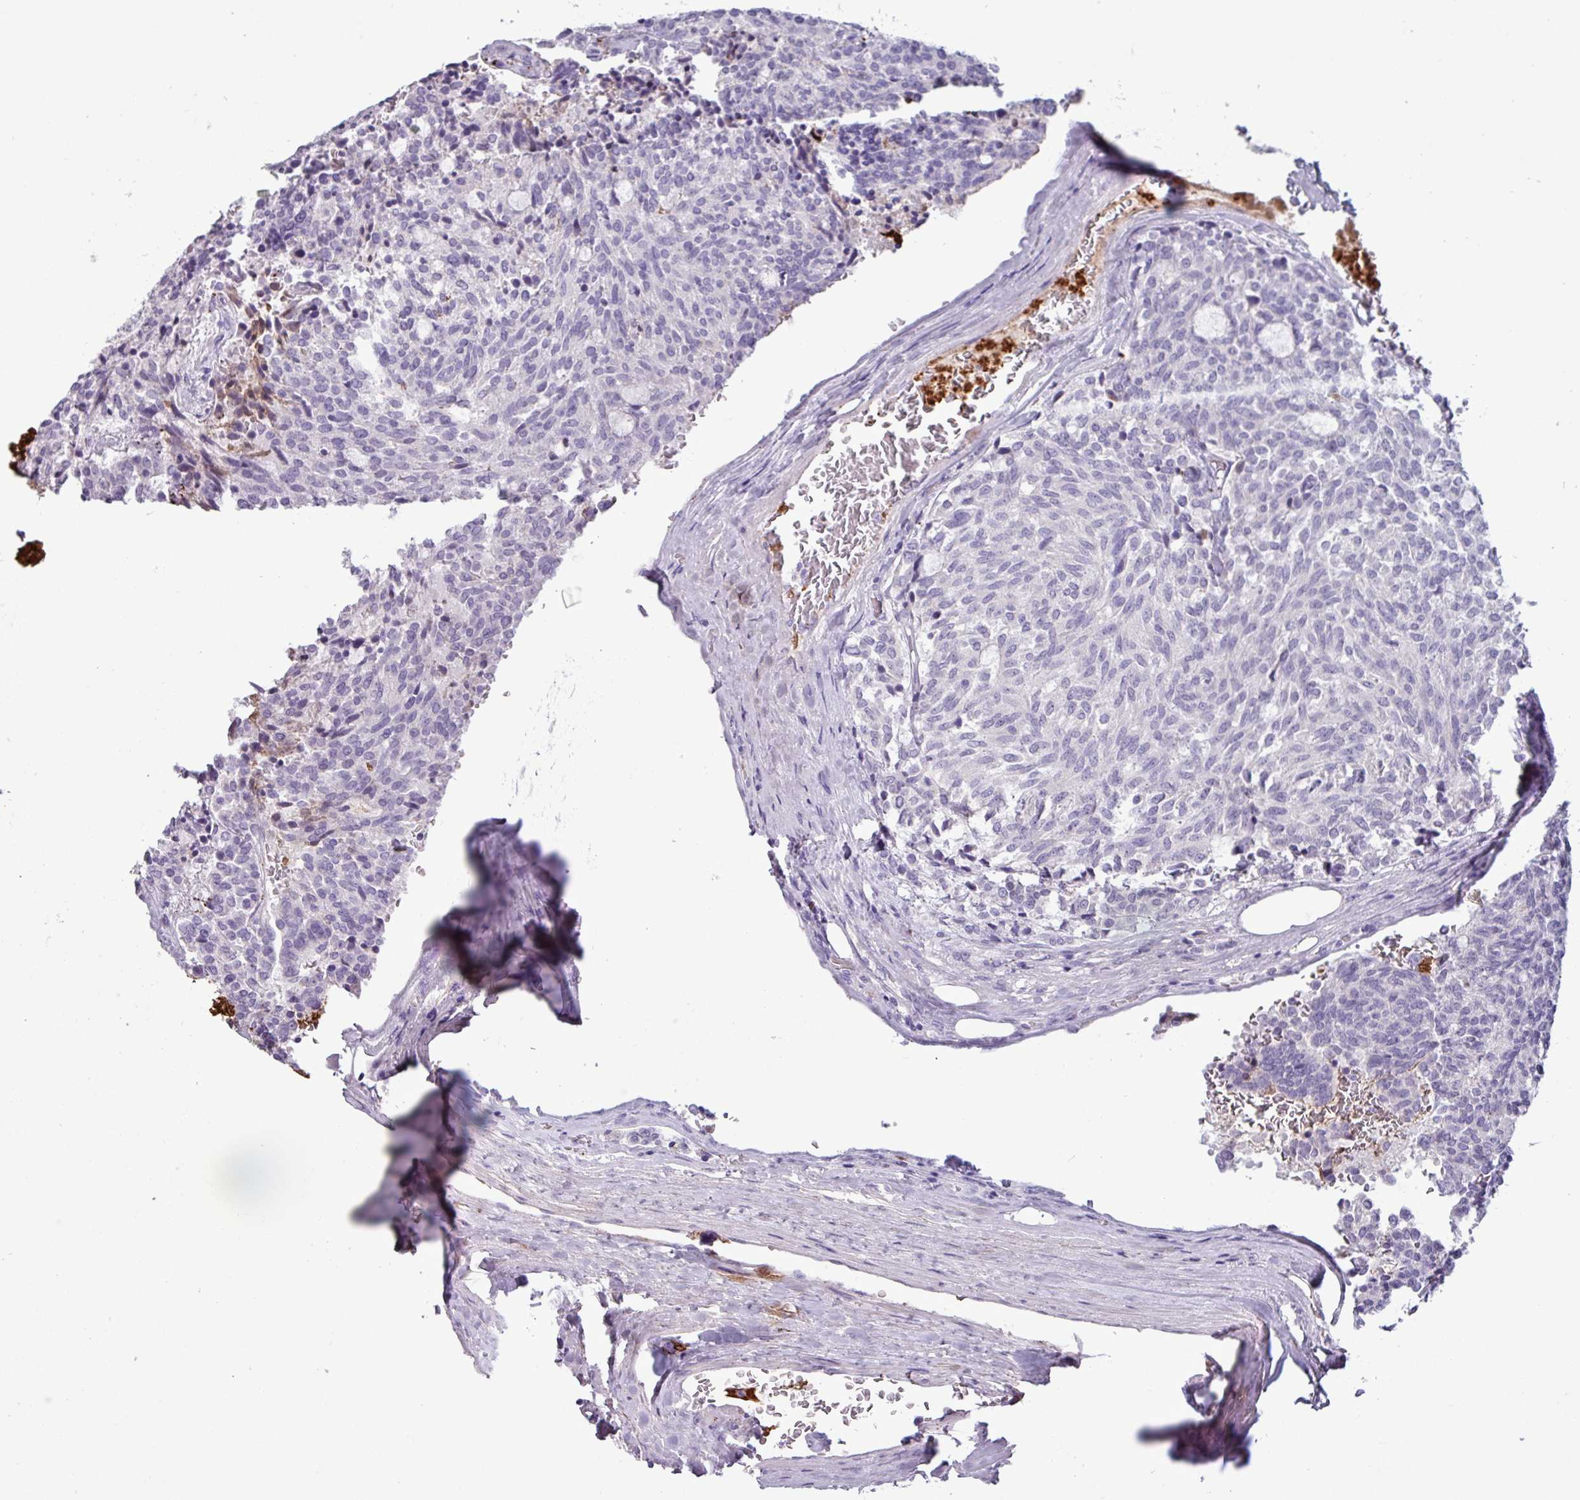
{"staining": {"intensity": "negative", "quantity": "none", "location": "none"}, "tissue": "carcinoid", "cell_type": "Tumor cells", "image_type": "cancer", "snomed": [{"axis": "morphology", "description": "Carcinoid, malignant, NOS"}, {"axis": "topography", "description": "Pancreas"}], "caption": "Protein analysis of malignant carcinoid reveals no significant expression in tumor cells. (DAB immunohistochemistry (IHC), high magnification).", "gene": "PLIN2", "patient": {"sex": "female", "age": 54}}